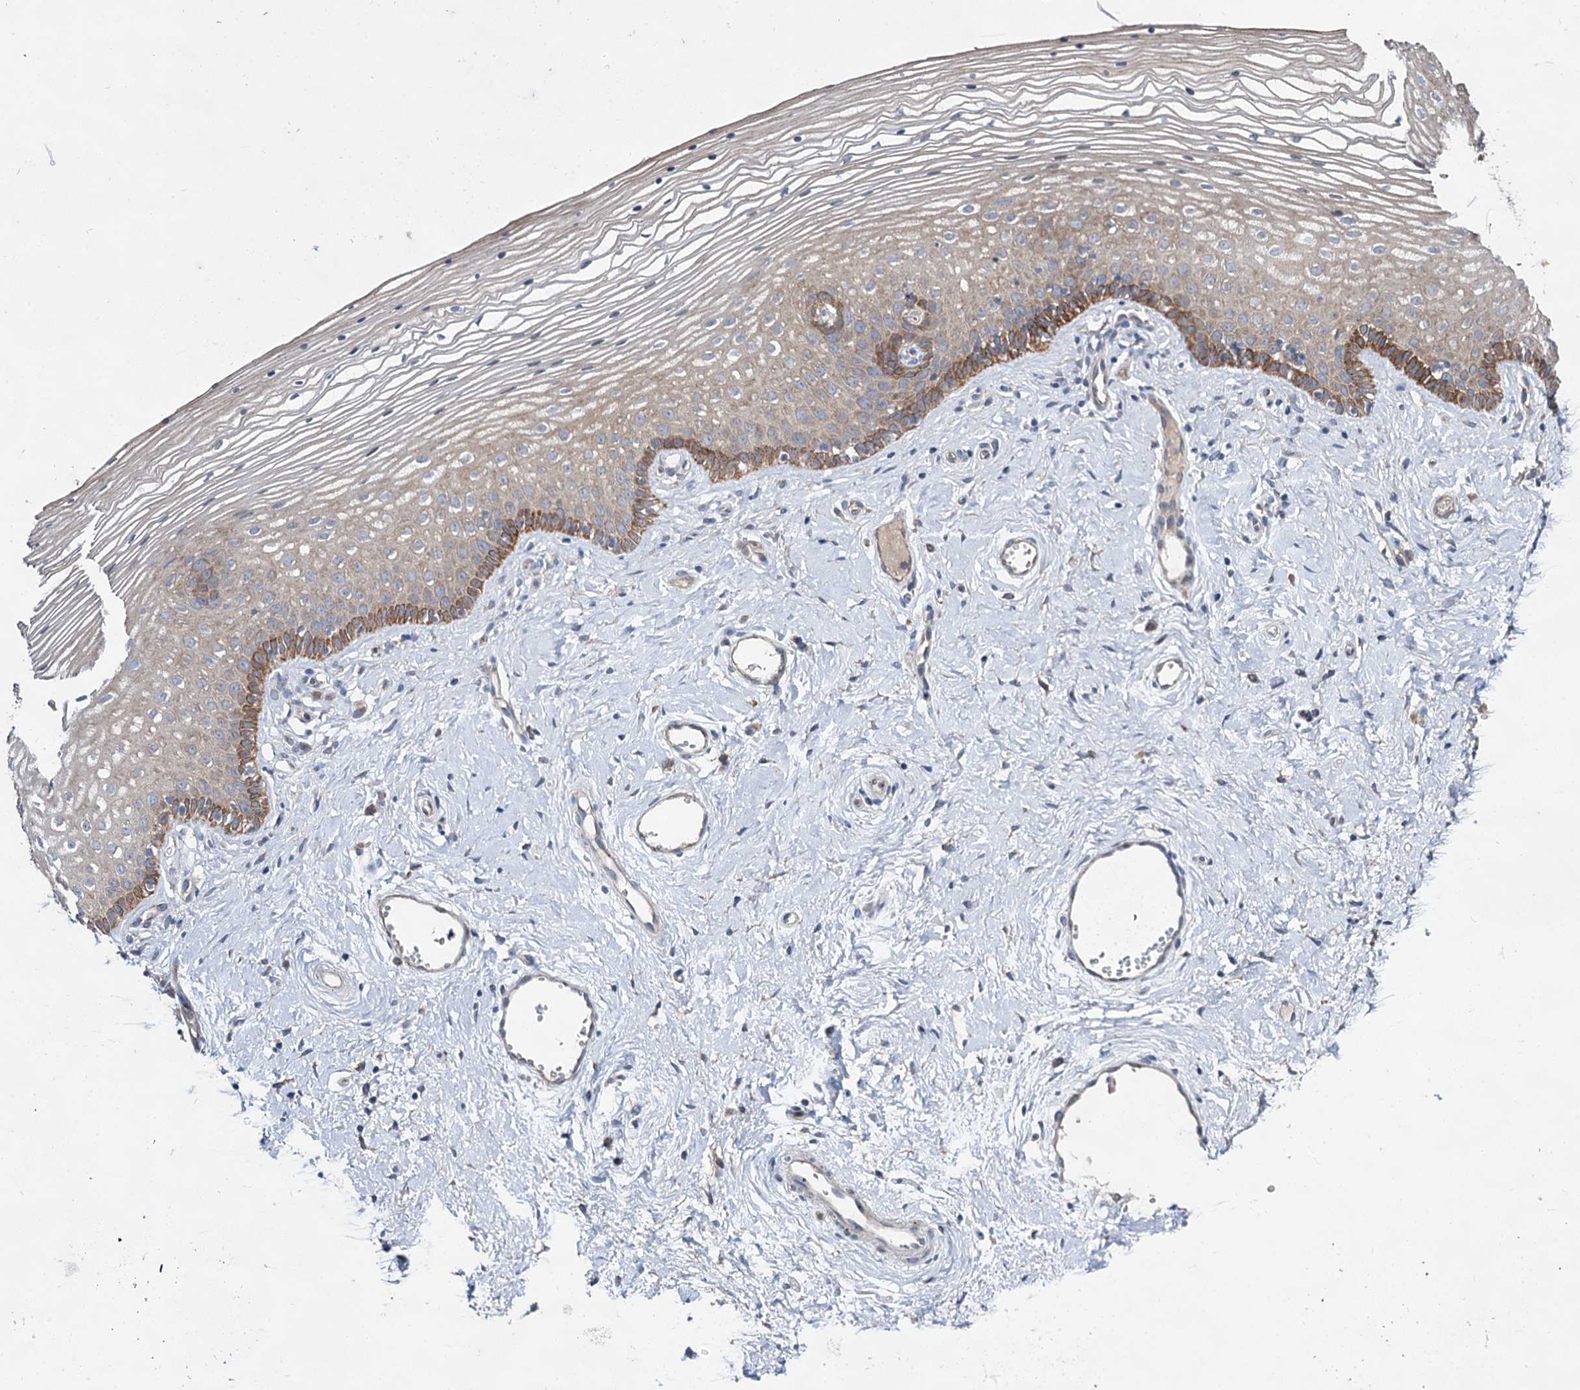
{"staining": {"intensity": "strong", "quantity": "25%-75%", "location": "cytoplasmic/membranous"}, "tissue": "vagina", "cell_type": "Squamous epithelial cells", "image_type": "normal", "snomed": [{"axis": "morphology", "description": "Normal tissue, NOS"}, {"axis": "topography", "description": "Vagina"}], "caption": "Immunohistochemical staining of normal vagina shows high levels of strong cytoplasmic/membranous positivity in about 25%-75% of squamous epithelial cells. Immunohistochemistry stains the protein of interest in brown and the nuclei are stained blue.", "gene": "NAA25", "patient": {"sex": "female", "age": 46}}